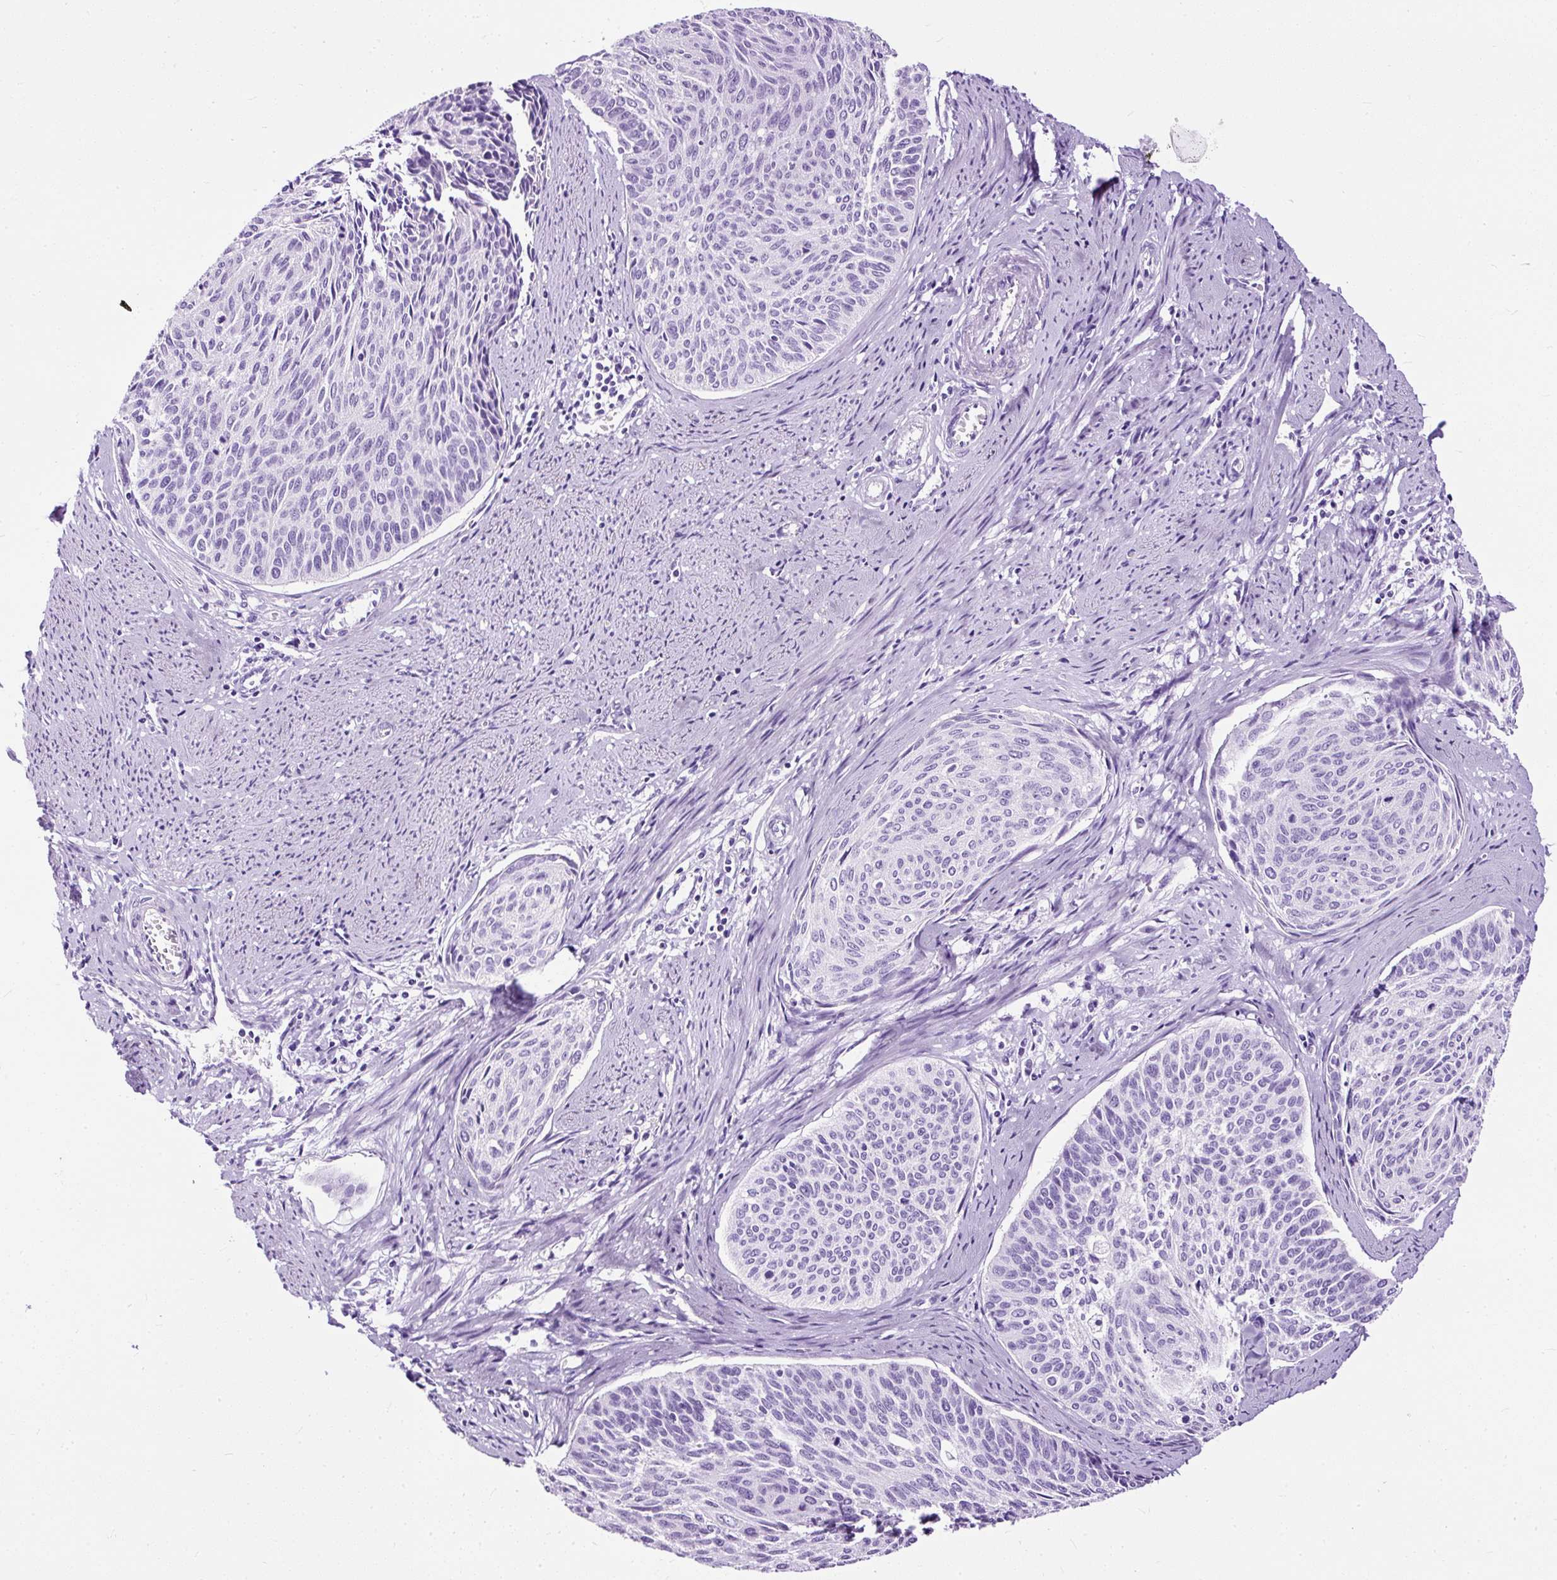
{"staining": {"intensity": "negative", "quantity": "none", "location": "none"}, "tissue": "cervical cancer", "cell_type": "Tumor cells", "image_type": "cancer", "snomed": [{"axis": "morphology", "description": "Squamous cell carcinoma, NOS"}, {"axis": "topography", "description": "Cervix"}], "caption": "Immunohistochemistry (IHC) image of human cervical squamous cell carcinoma stained for a protein (brown), which demonstrates no staining in tumor cells.", "gene": "NTS", "patient": {"sex": "female", "age": 55}}